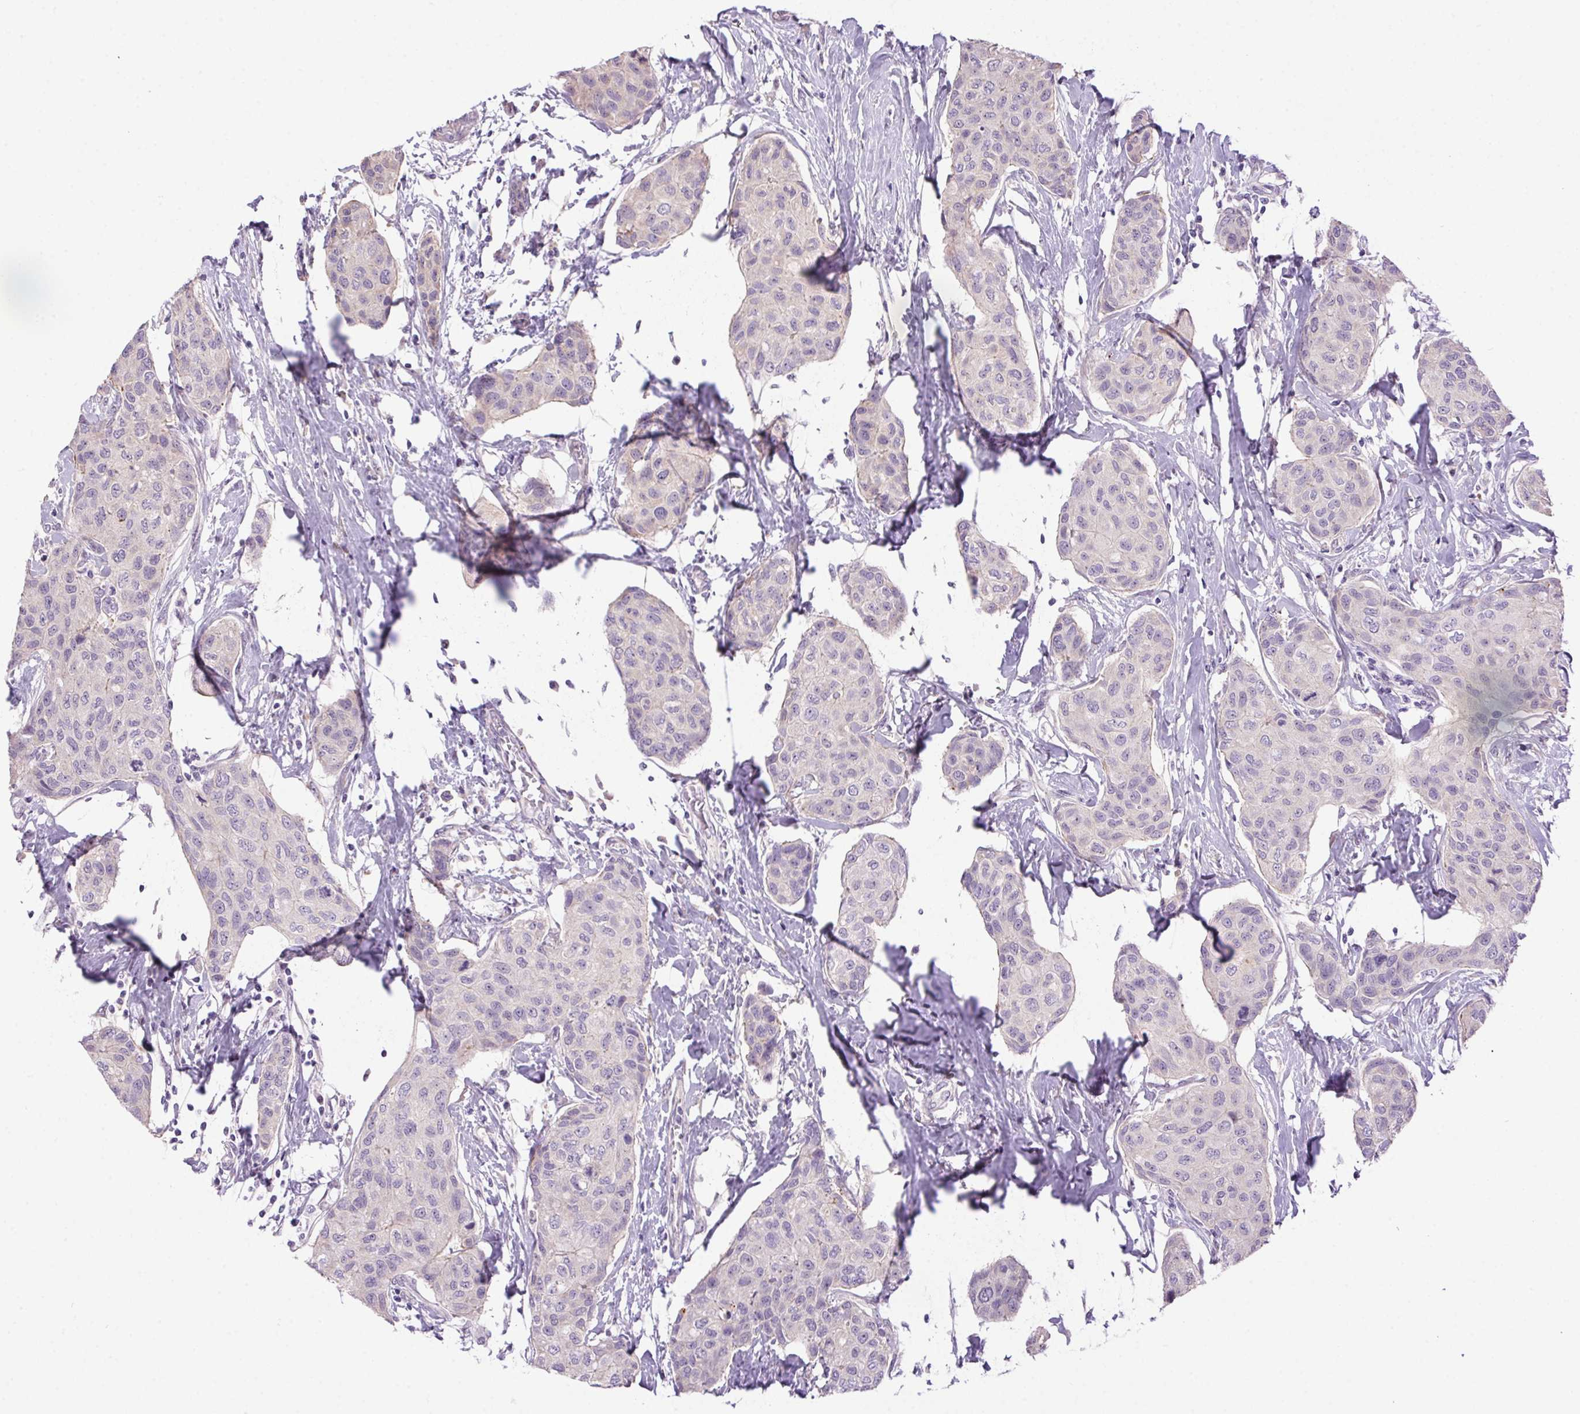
{"staining": {"intensity": "negative", "quantity": "none", "location": "none"}, "tissue": "breast cancer", "cell_type": "Tumor cells", "image_type": "cancer", "snomed": [{"axis": "morphology", "description": "Duct carcinoma"}, {"axis": "topography", "description": "Breast"}], "caption": "This is an immunohistochemistry image of breast cancer. There is no staining in tumor cells.", "gene": "LRRTM1", "patient": {"sex": "female", "age": 80}}